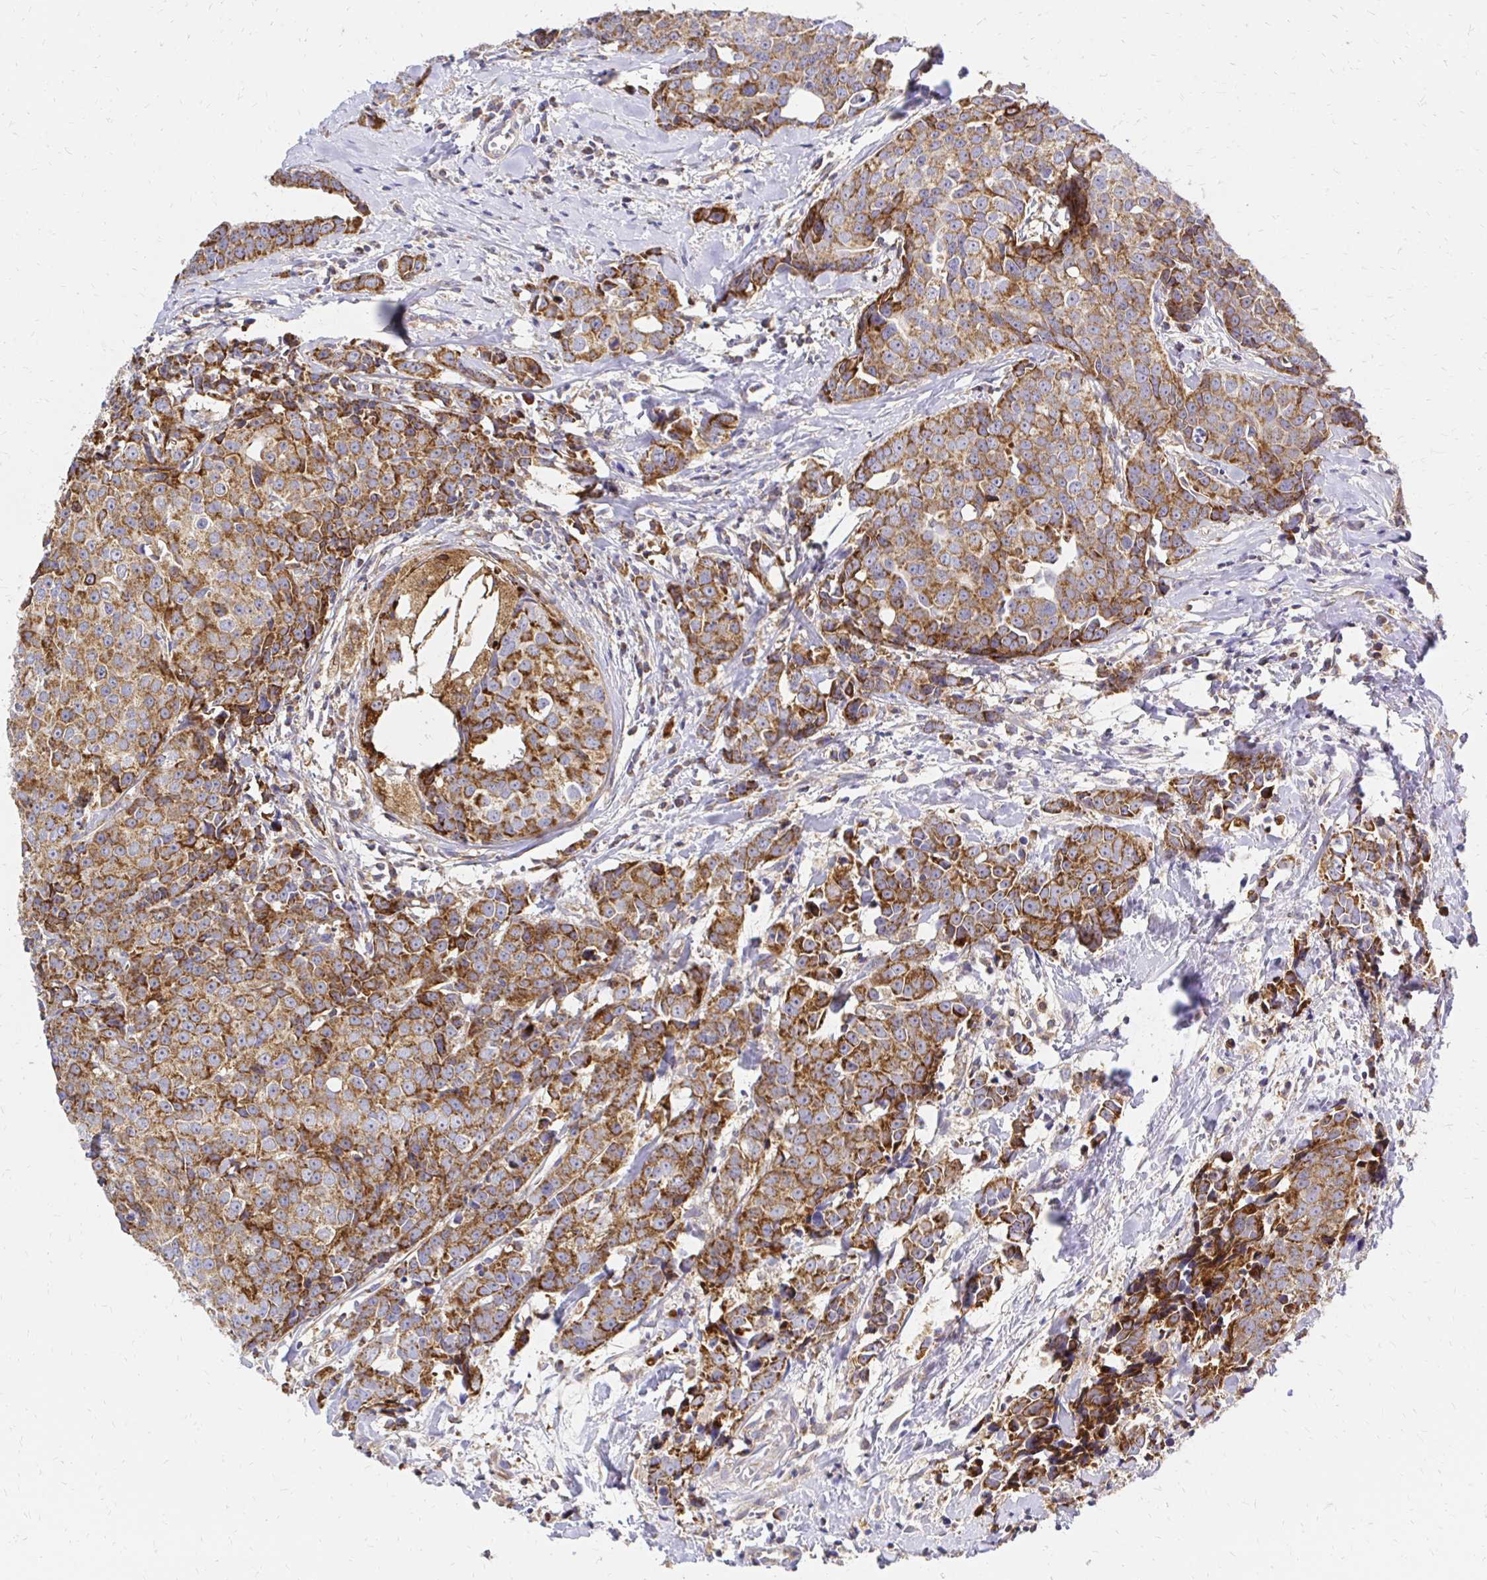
{"staining": {"intensity": "moderate", "quantity": ">75%", "location": "cytoplasmic/membranous"}, "tissue": "breast cancer", "cell_type": "Tumor cells", "image_type": "cancer", "snomed": [{"axis": "morphology", "description": "Duct carcinoma"}, {"axis": "topography", "description": "Breast"}], "caption": "Tumor cells exhibit moderate cytoplasmic/membranous positivity in about >75% of cells in breast cancer.", "gene": "MRPL13", "patient": {"sex": "female", "age": 80}}